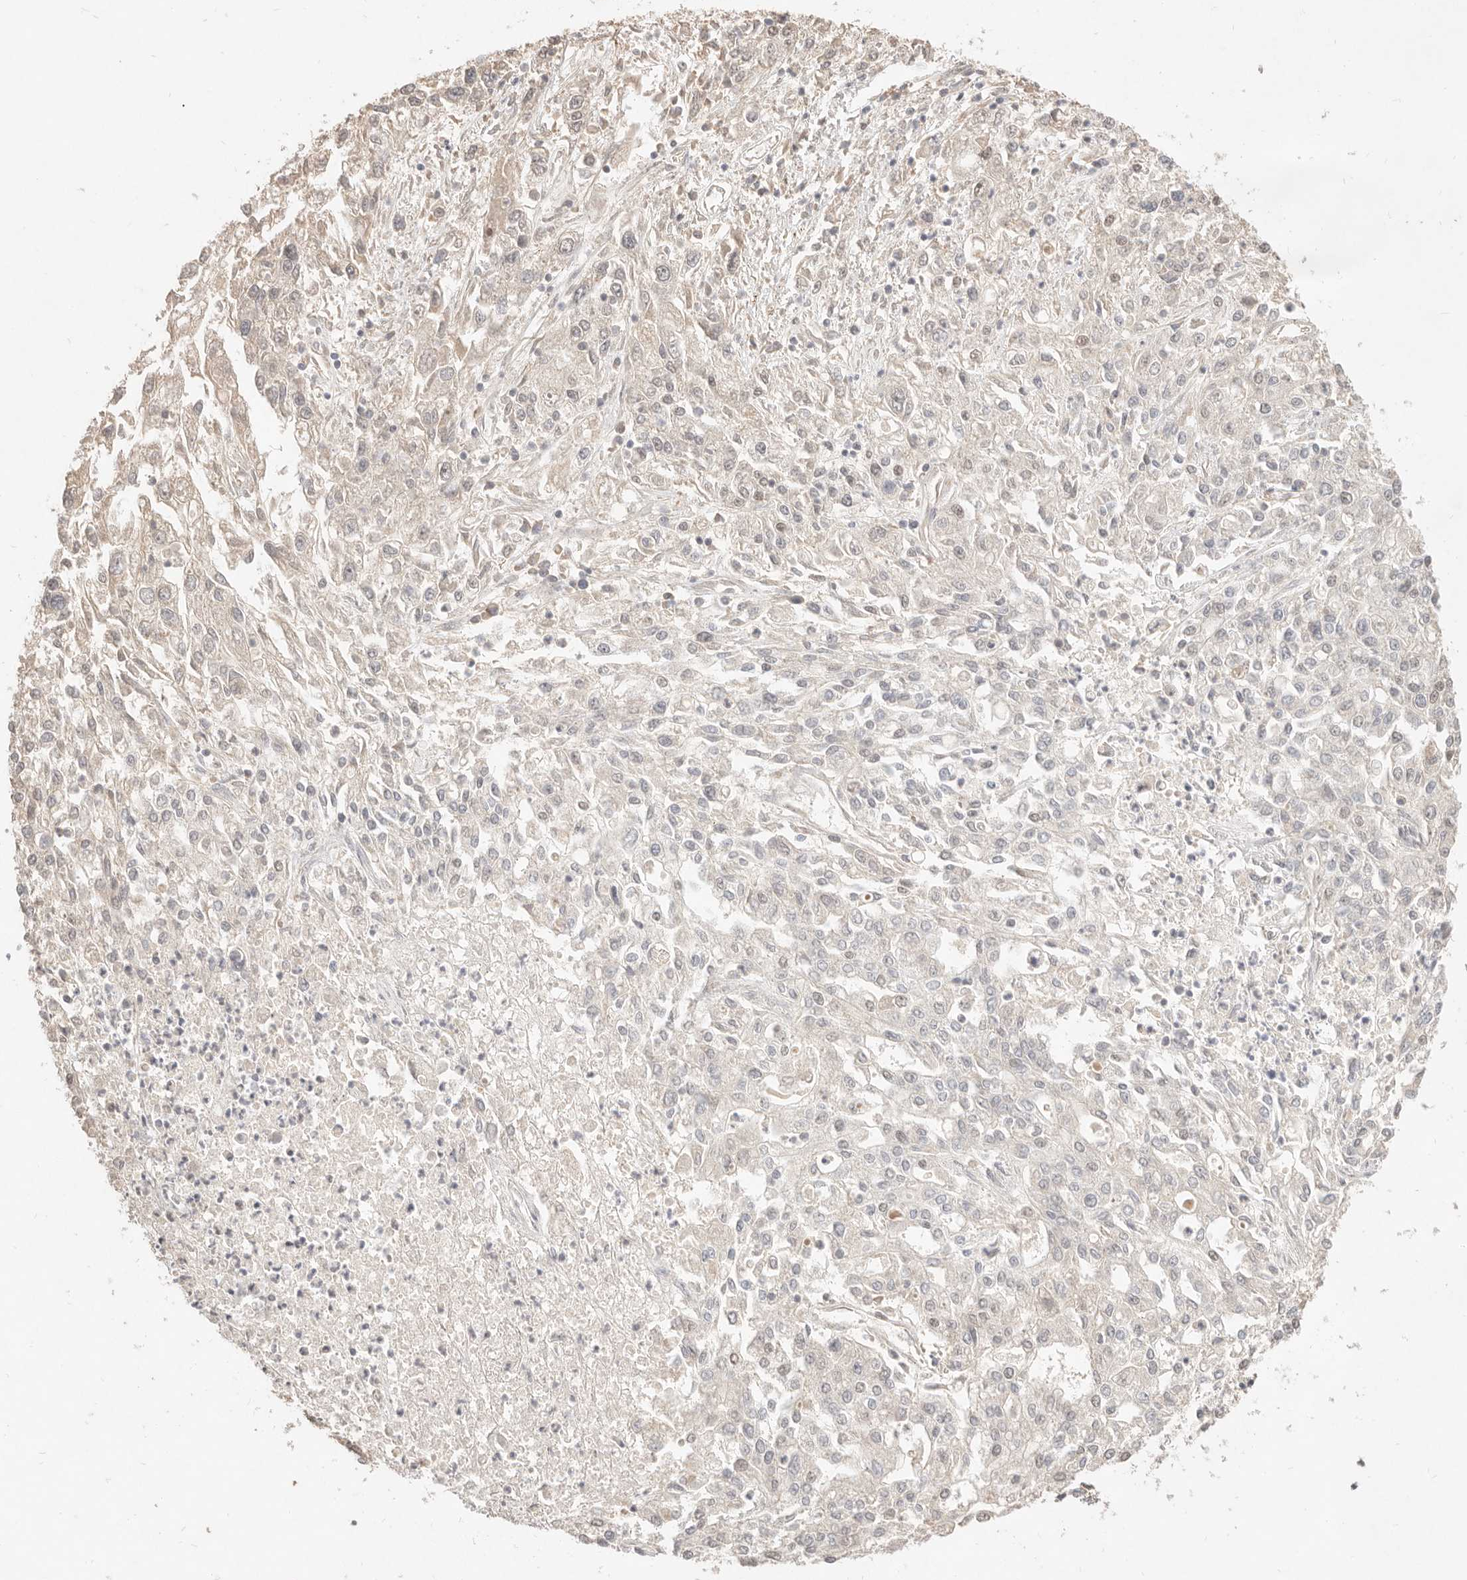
{"staining": {"intensity": "weak", "quantity": "25%-75%", "location": "nuclear"}, "tissue": "endometrial cancer", "cell_type": "Tumor cells", "image_type": "cancer", "snomed": [{"axis": "morphology", "description": "Adenocarcinoma, NOS"}, {"axis": "topography", "description": "Endometrium"}], "caption": "Endometrial adenocarcinoma was stained to show a protein in brown. There is low levels of weak nuclear positivity in approximately 25%-75% of tumor cells.", "gene": "MEP1A", "patient": {"sex": "female", "age": 49}}